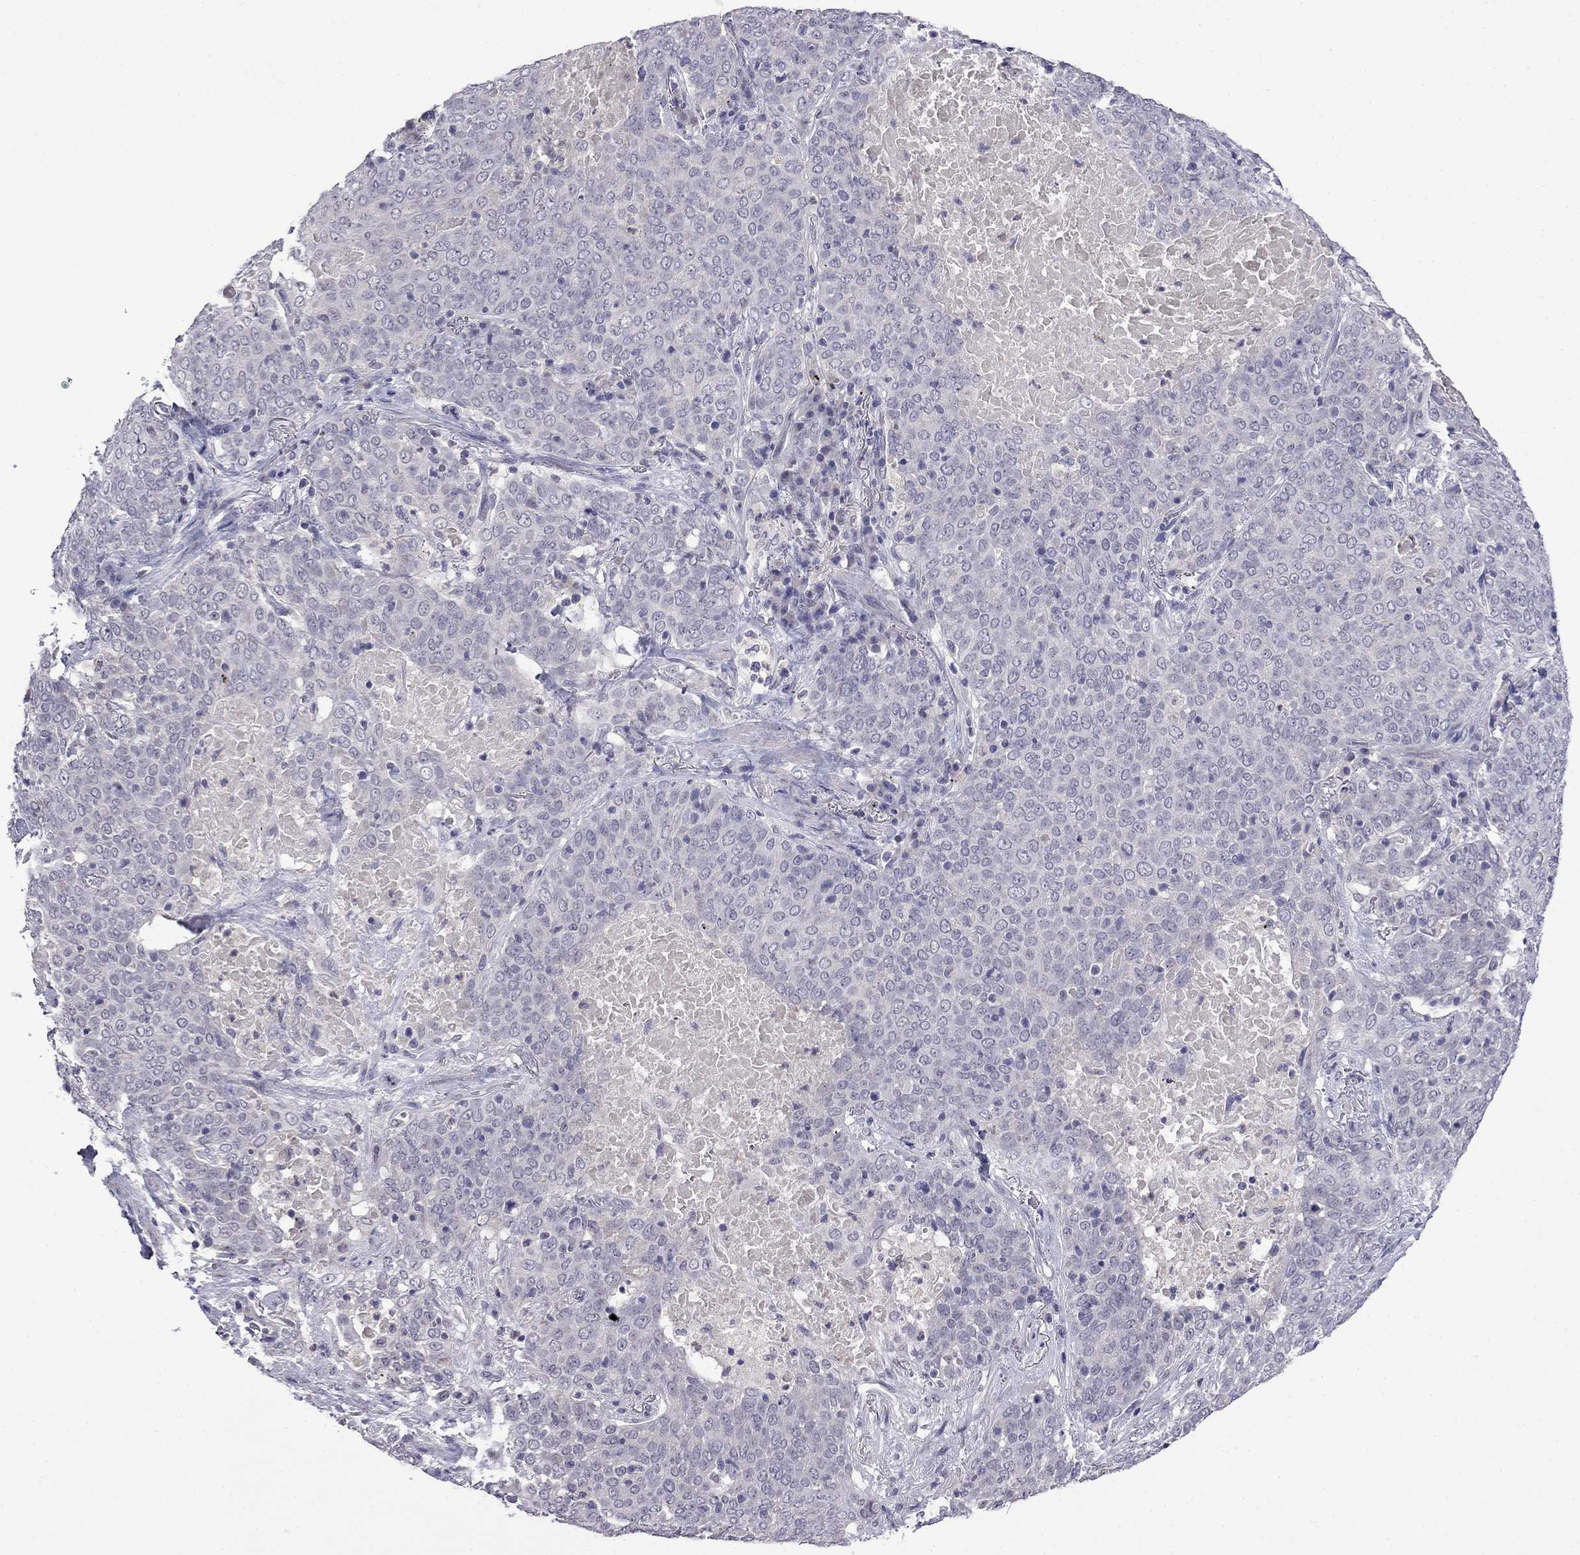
{"staining": {"intensity": "negative", "quantity": "none", "location": "none"}, "tissue": "lung cancer", "cell_type": "Tumor cells", "image_type": "cancer", "snomed": [{"axis": "morphology", "description": "Squamous cell carcinoma, NOS"}, {"axis": "topography", "description": "Lung"}], "caption": "The micrograph demonstrates no significant expression in tumor cells of lung cancer (squamous cell carcinoma). (Stains: DAB (3,3'-diaminobenzidine) IHC with hematoxylin counter stain, Microscopy: brightfield microscopy at high magnification).", "gene": "STAR", "patient": {"sex": "male", "age": 82}}